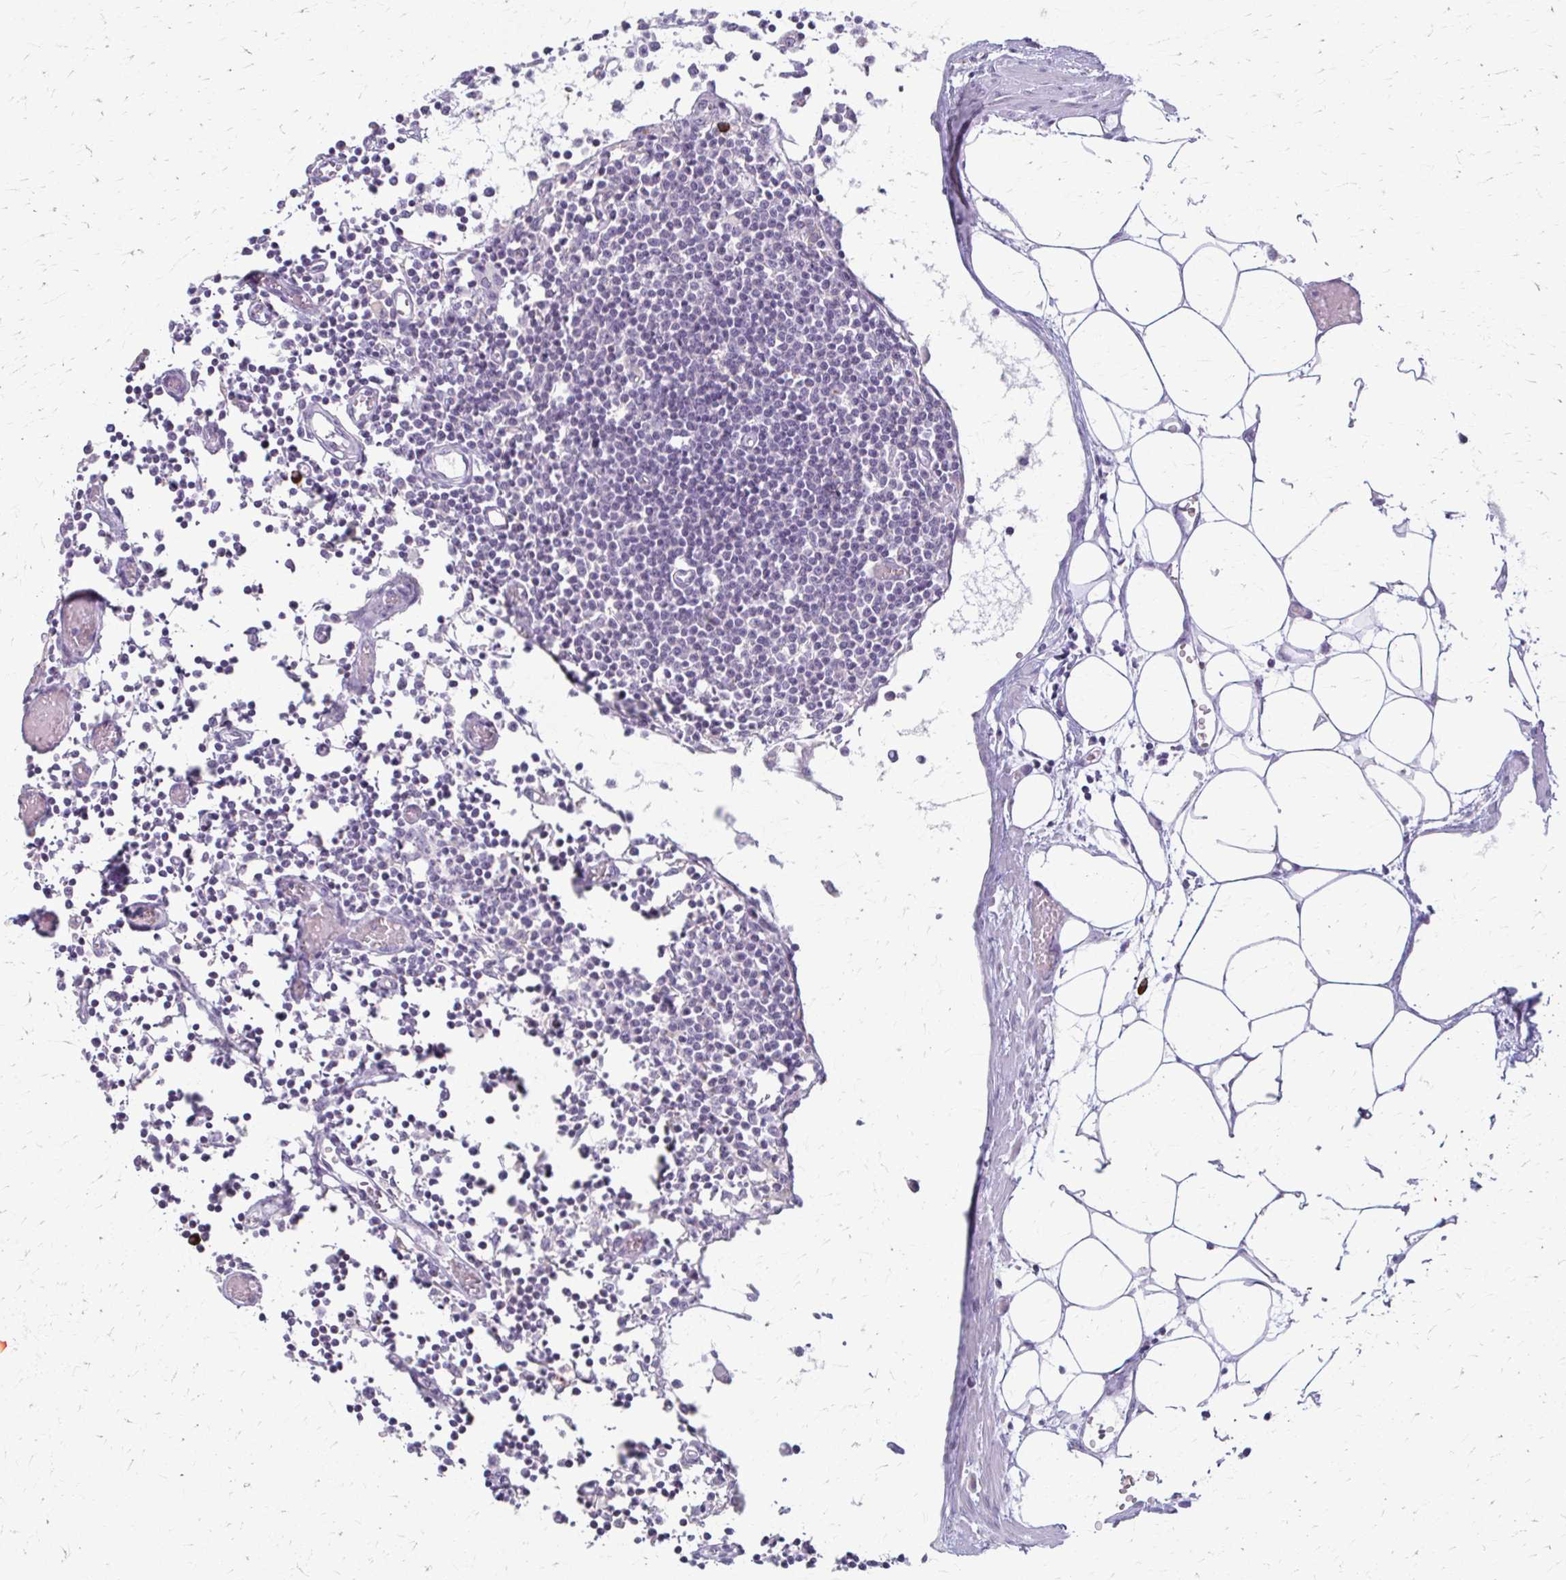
{"staining": {"intensity": "negative", "quantity": "none", "location": "none"}, "tissue": "lymph node", "cell_type": "Germinal center cells", "image_type": "normal", "snomed": [{"axis": "morphology", "description": "Normal tissue, NOS"}, {"axis": "topography", "description": "Lymph node"}], "caption": "Immunohistochemistry of normal lymph node reveals no expression in germinal center cells. (Stains: DAB IHC with hematoxylin counter stain, Microscopy: brightfield microscopy at high magnification).", "gene": "LDLRAP1", "patient": {"sex": "male", "age": 66}}